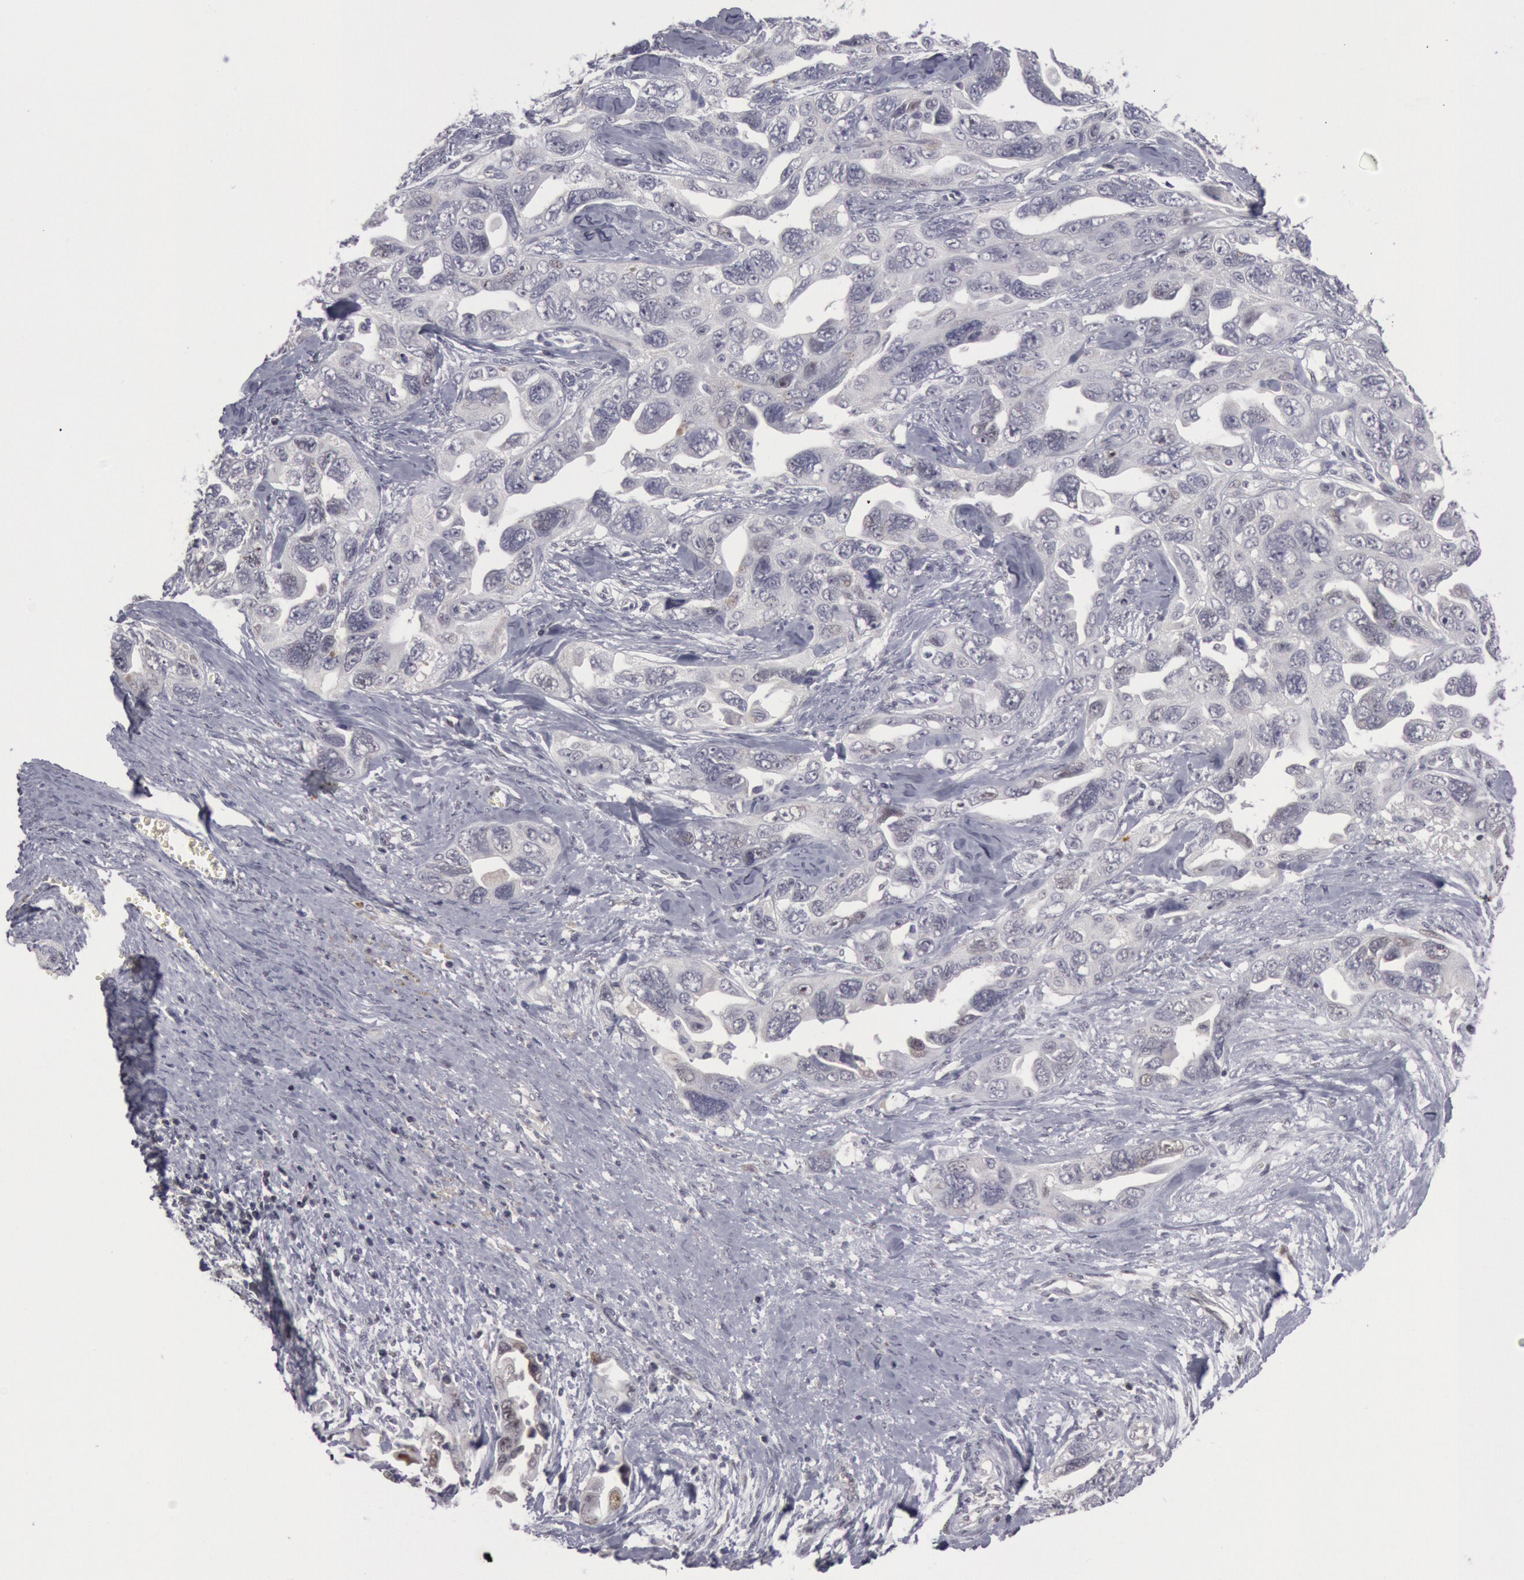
{"staining": {"intensity": "negative", "quantity": "none", "location": "none"}, "tissue": "ovarian cancer", "cell_type": "Tumor cells", "image_type": "cancer", "snomed": [{"axis": "morphology", "description": "Cystadenocarcinoma, serous, NOS"}, {"axis": "topography", "description": "Ovary"}], "caption": "Human ovarian cancer (serous cystadenocarcinoma) stained for a protein using IHC reveals no staining in tumor cells.", "gene": "JOSD1", "patient": {"sex": "female", "age": 63}}